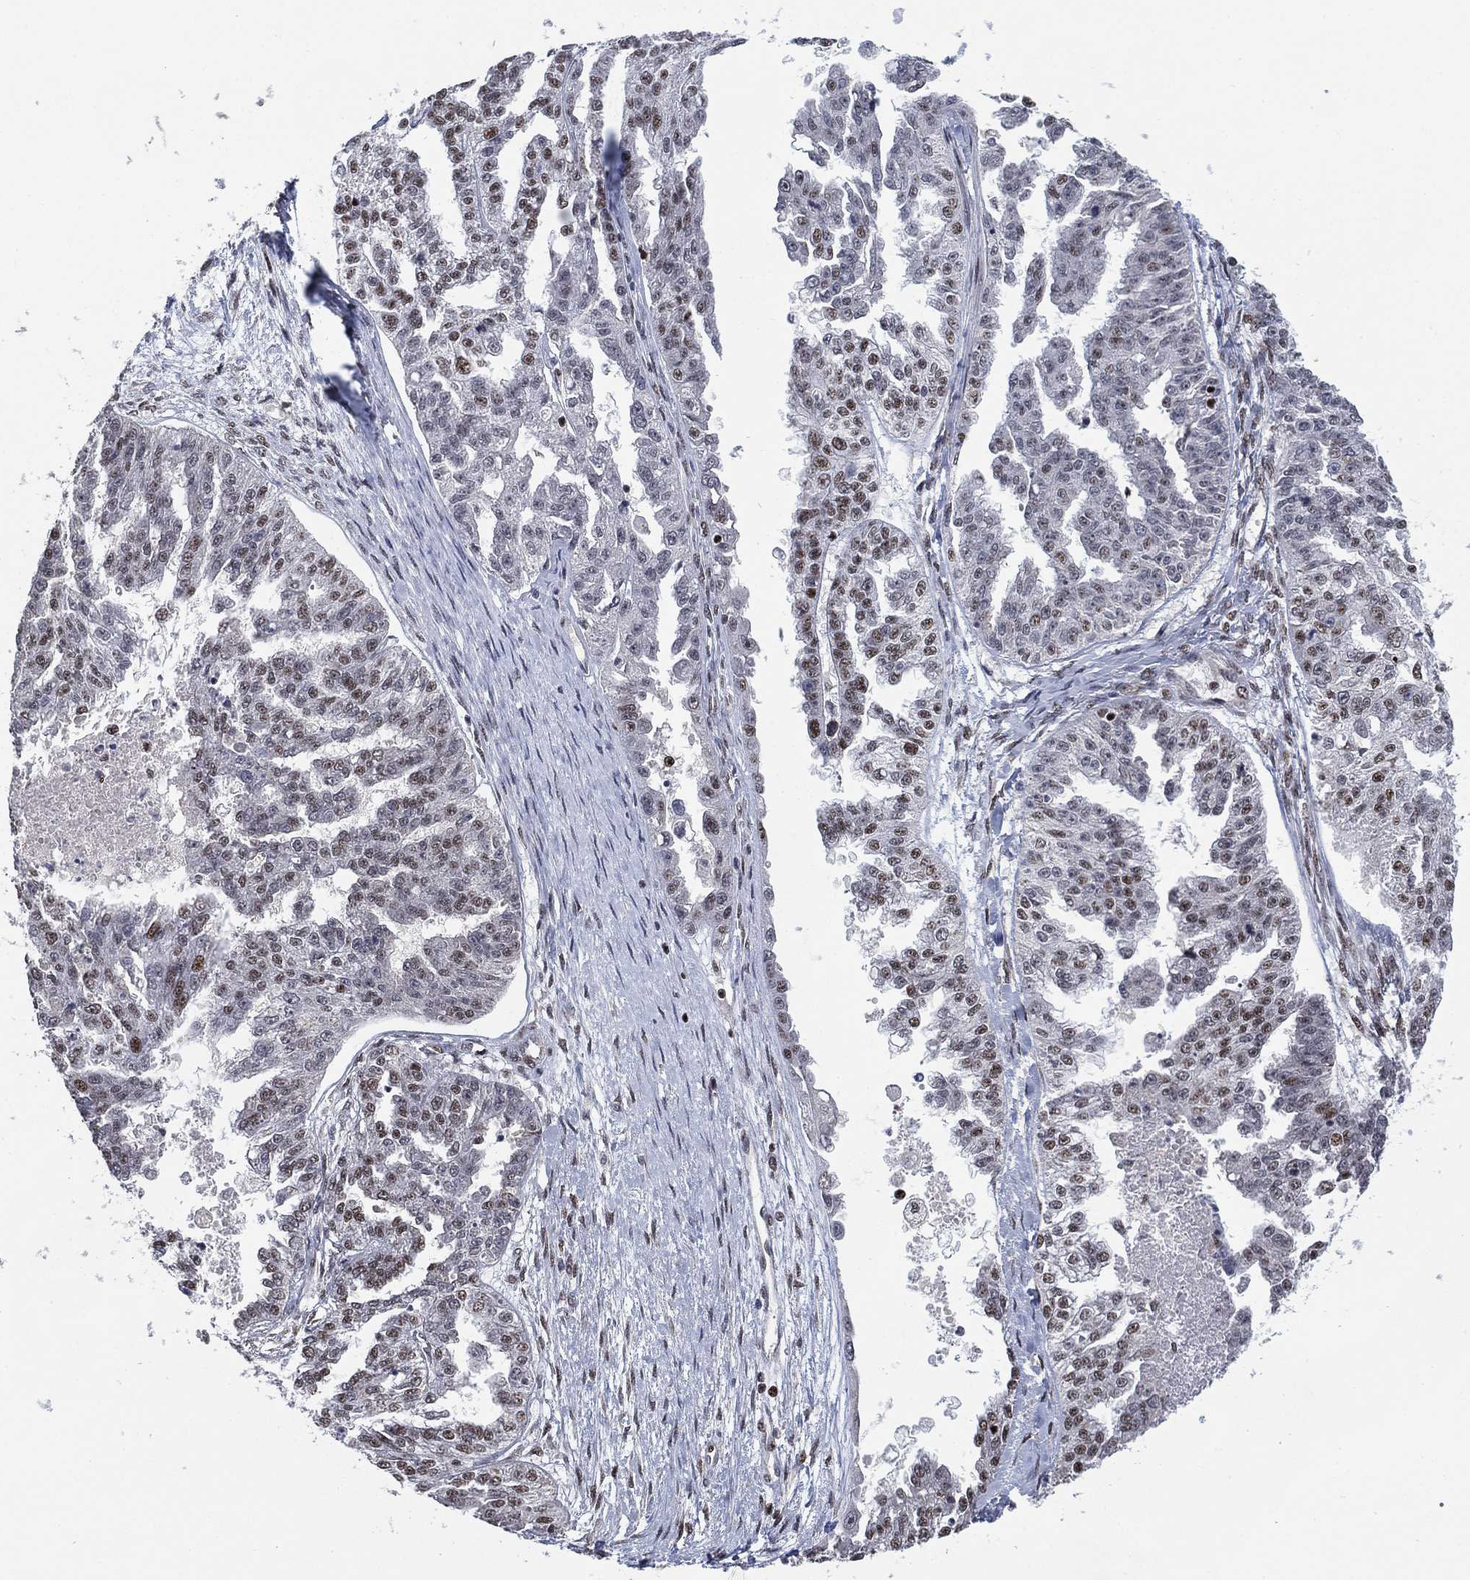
{"staining": {"intensity": "moderate", "quantity": "25%-75%", "location": "nuclear"}, "tissue": "ovarian cancer", "cell_type": "Tumor cells", "image_type": "cancer", "snomed": [{"axis": "morphology", "description": "Cystadenocarcinoma, serous, NOS"}, {"axis": "topography", "description": "Ovary"}], "caption": "Protein staining shows moderate nuclear positivity in approximately 25%-75% of tumor cells in serous cystadenocarcinoma (ovarian).", "gene": "ZSCAN30", "patient": {"sex": "female", "age": 58}}